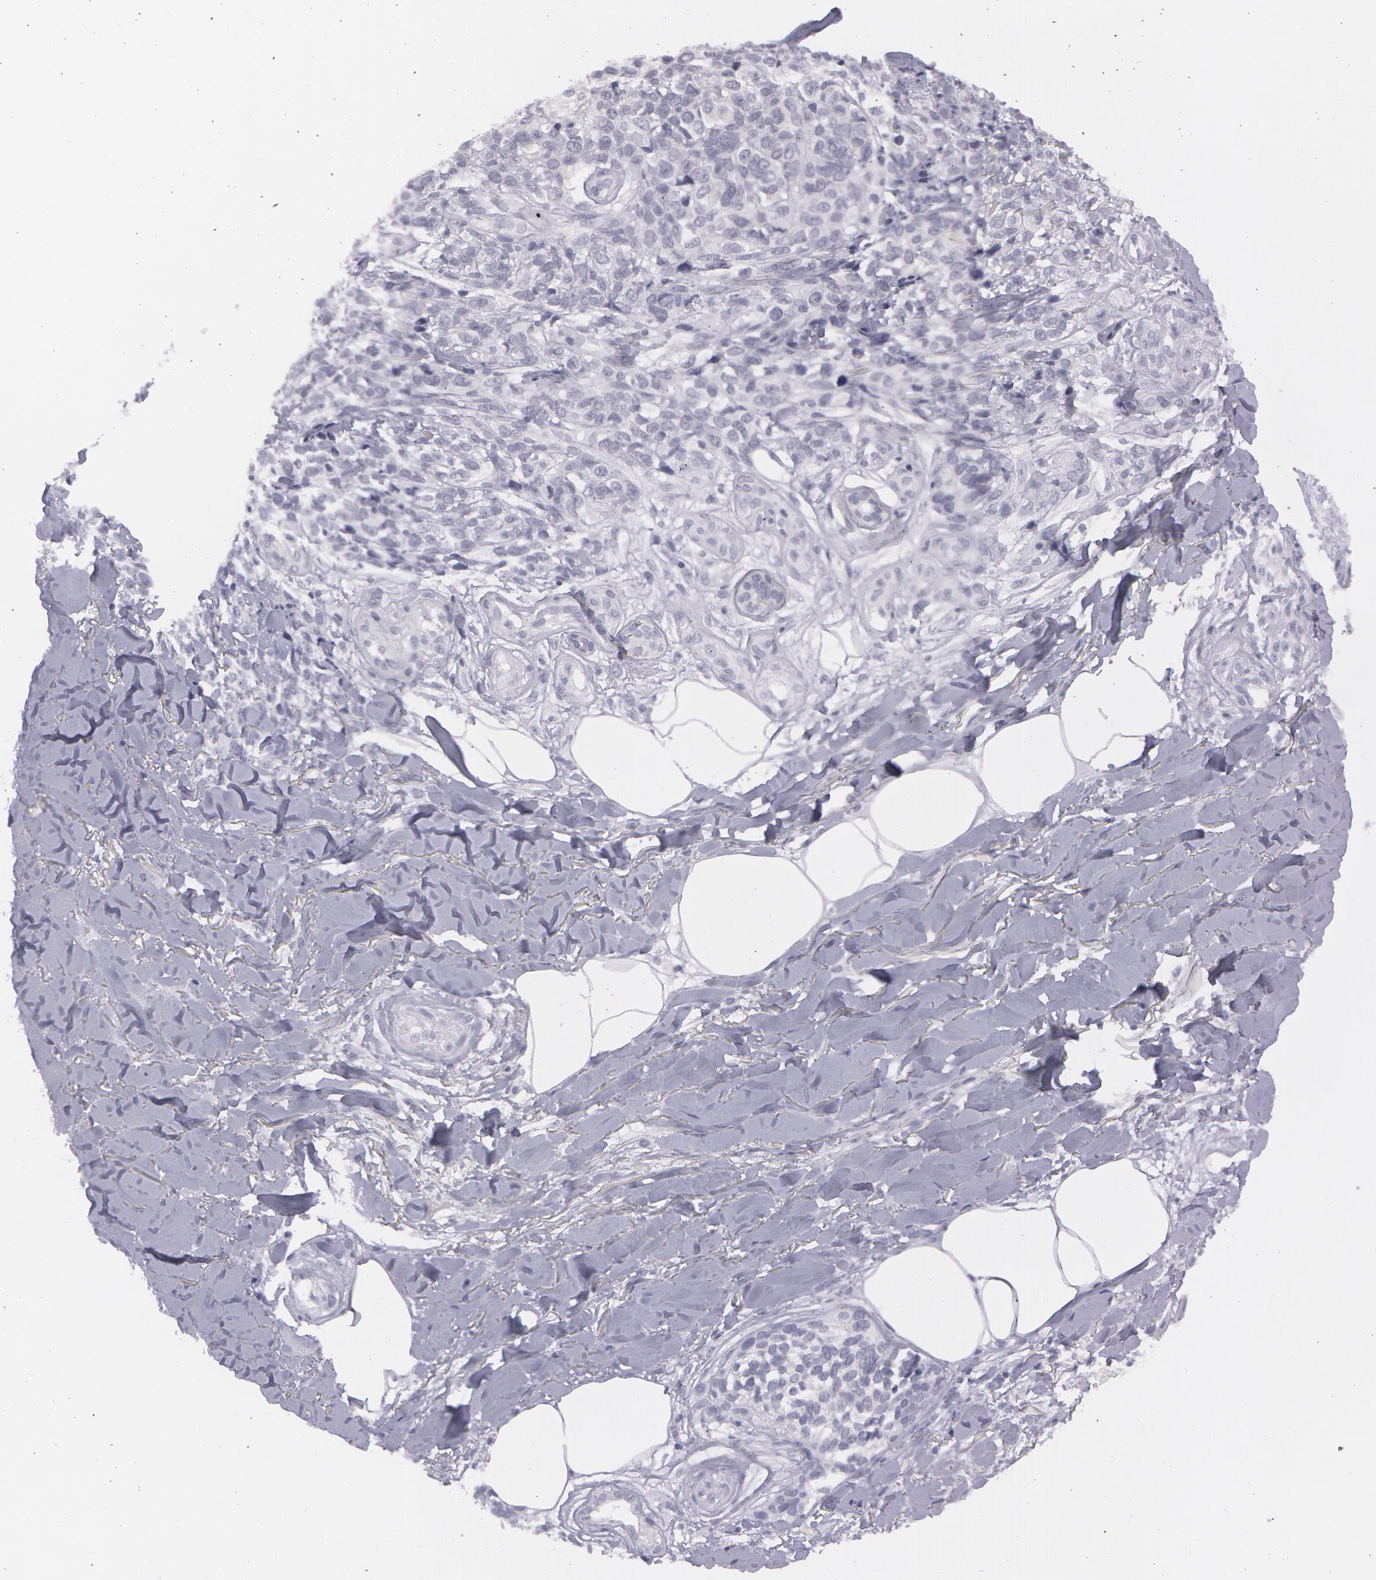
{"staining": {"intensity": "negative", "quantity": "none", "location": "none"}, "tissue": "melanoma", "cell_type": "Tumor cells", "image_type": "cancer", "snomed": [{"axis": "morphology", "description": "Malignant melanoma, NOS"}, {"axis": "topography", "description": "Skin"}], "caption": "There is no significant staining in tumor cells of malignant melanoma.", "gene": "IL1RN", "patient": {"sex": "female", "age": 85}}